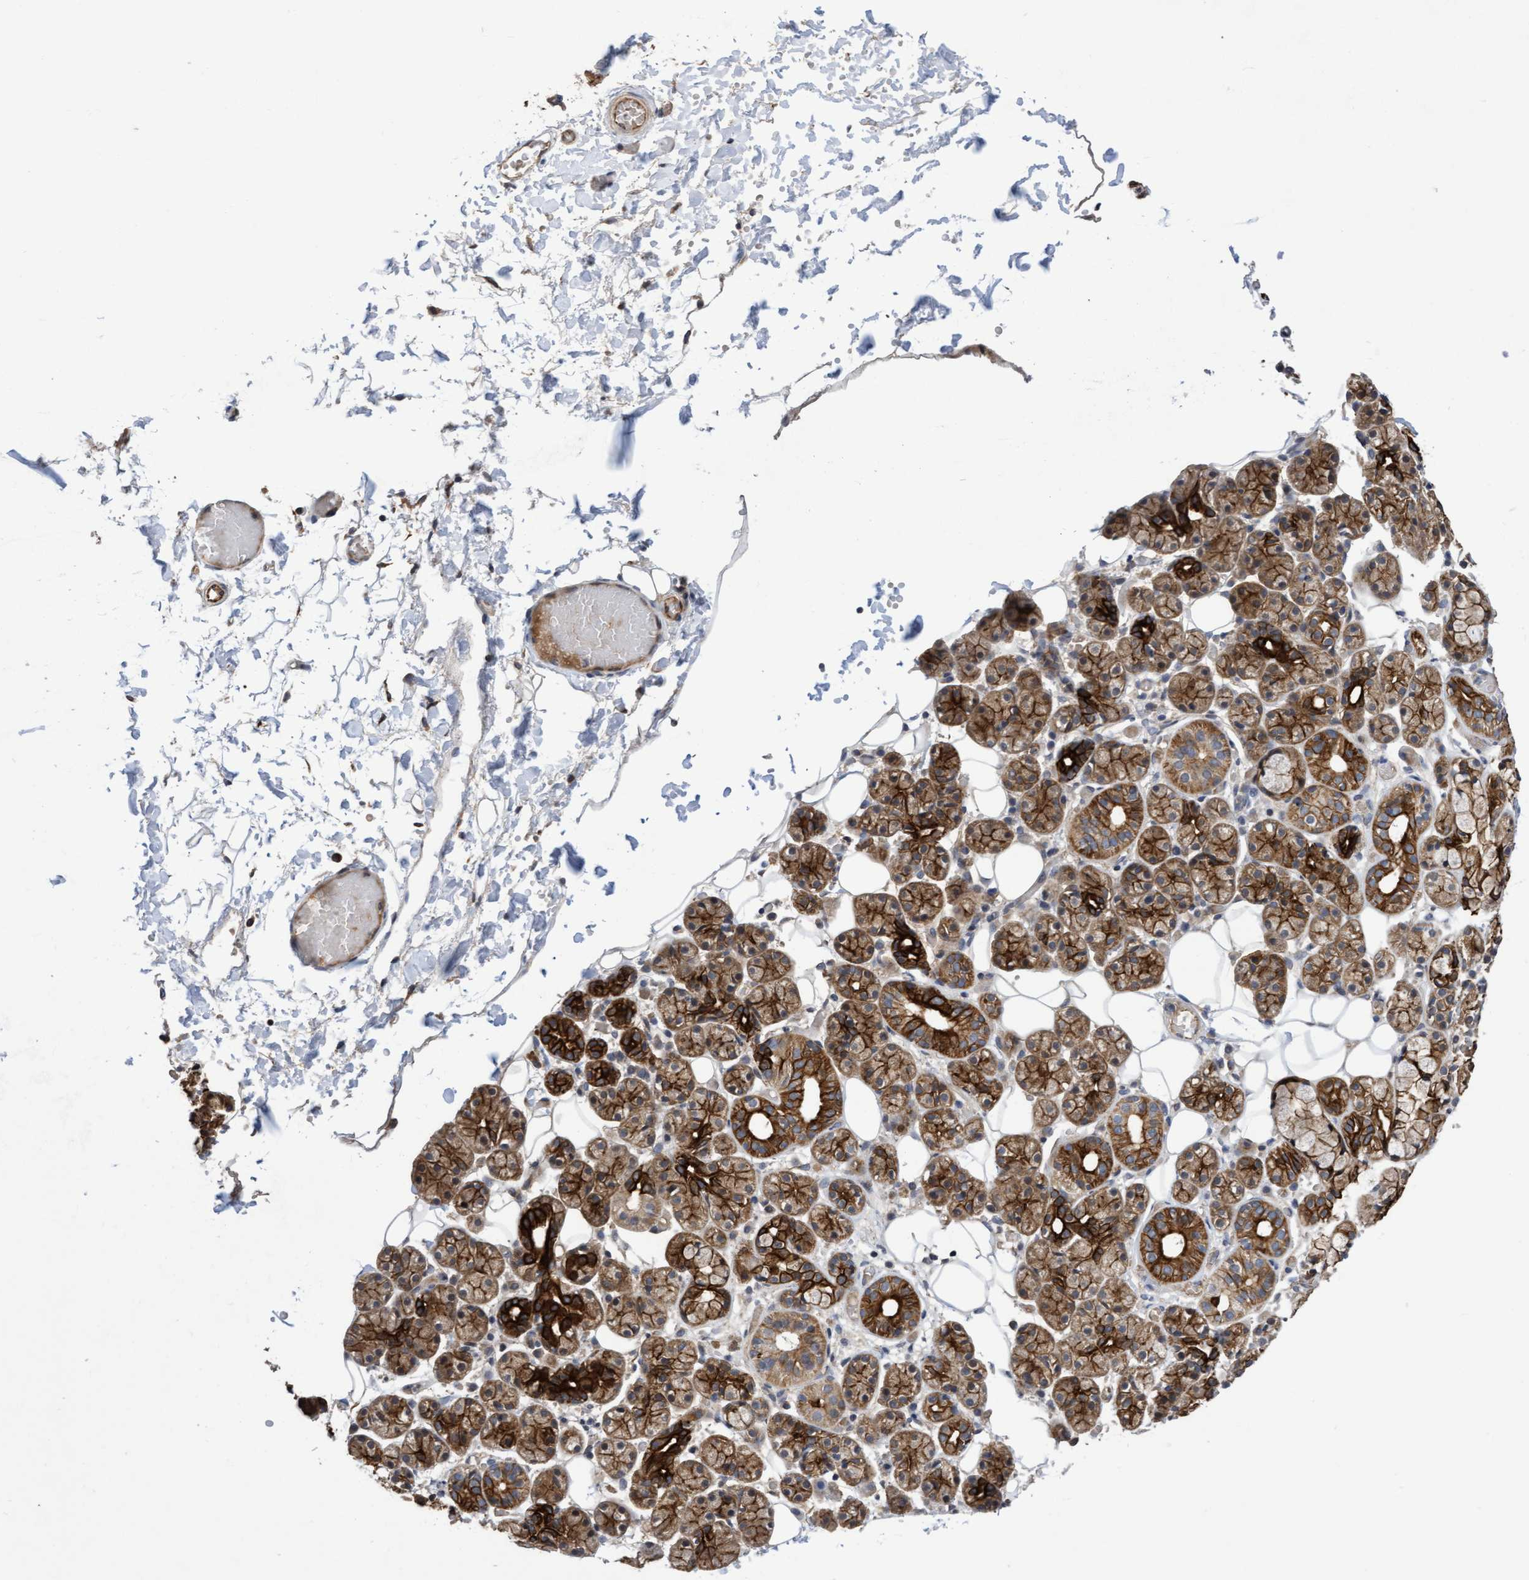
{"staining": {"intensity": "strong", "quantity": "25%-75%", "location": "cytoplasmic/membranous"}, "tissue": "salivary gland", "cell_type": "Glandular cells", "image_type": "normal", "snomed": [{"axis": "morphology", "description": "Normal tissue, NOS"}, {"axis": "topography", "description": "Salivary gland"}], "caption": "Immunohistochemical staining of benign salivary gland reveals high levels of strong cytoplasmic/membranous staining in approximately 25%-75% of glandular cells.", "gene": "COBL", "patient": {"sex": "male", "age": 63}}